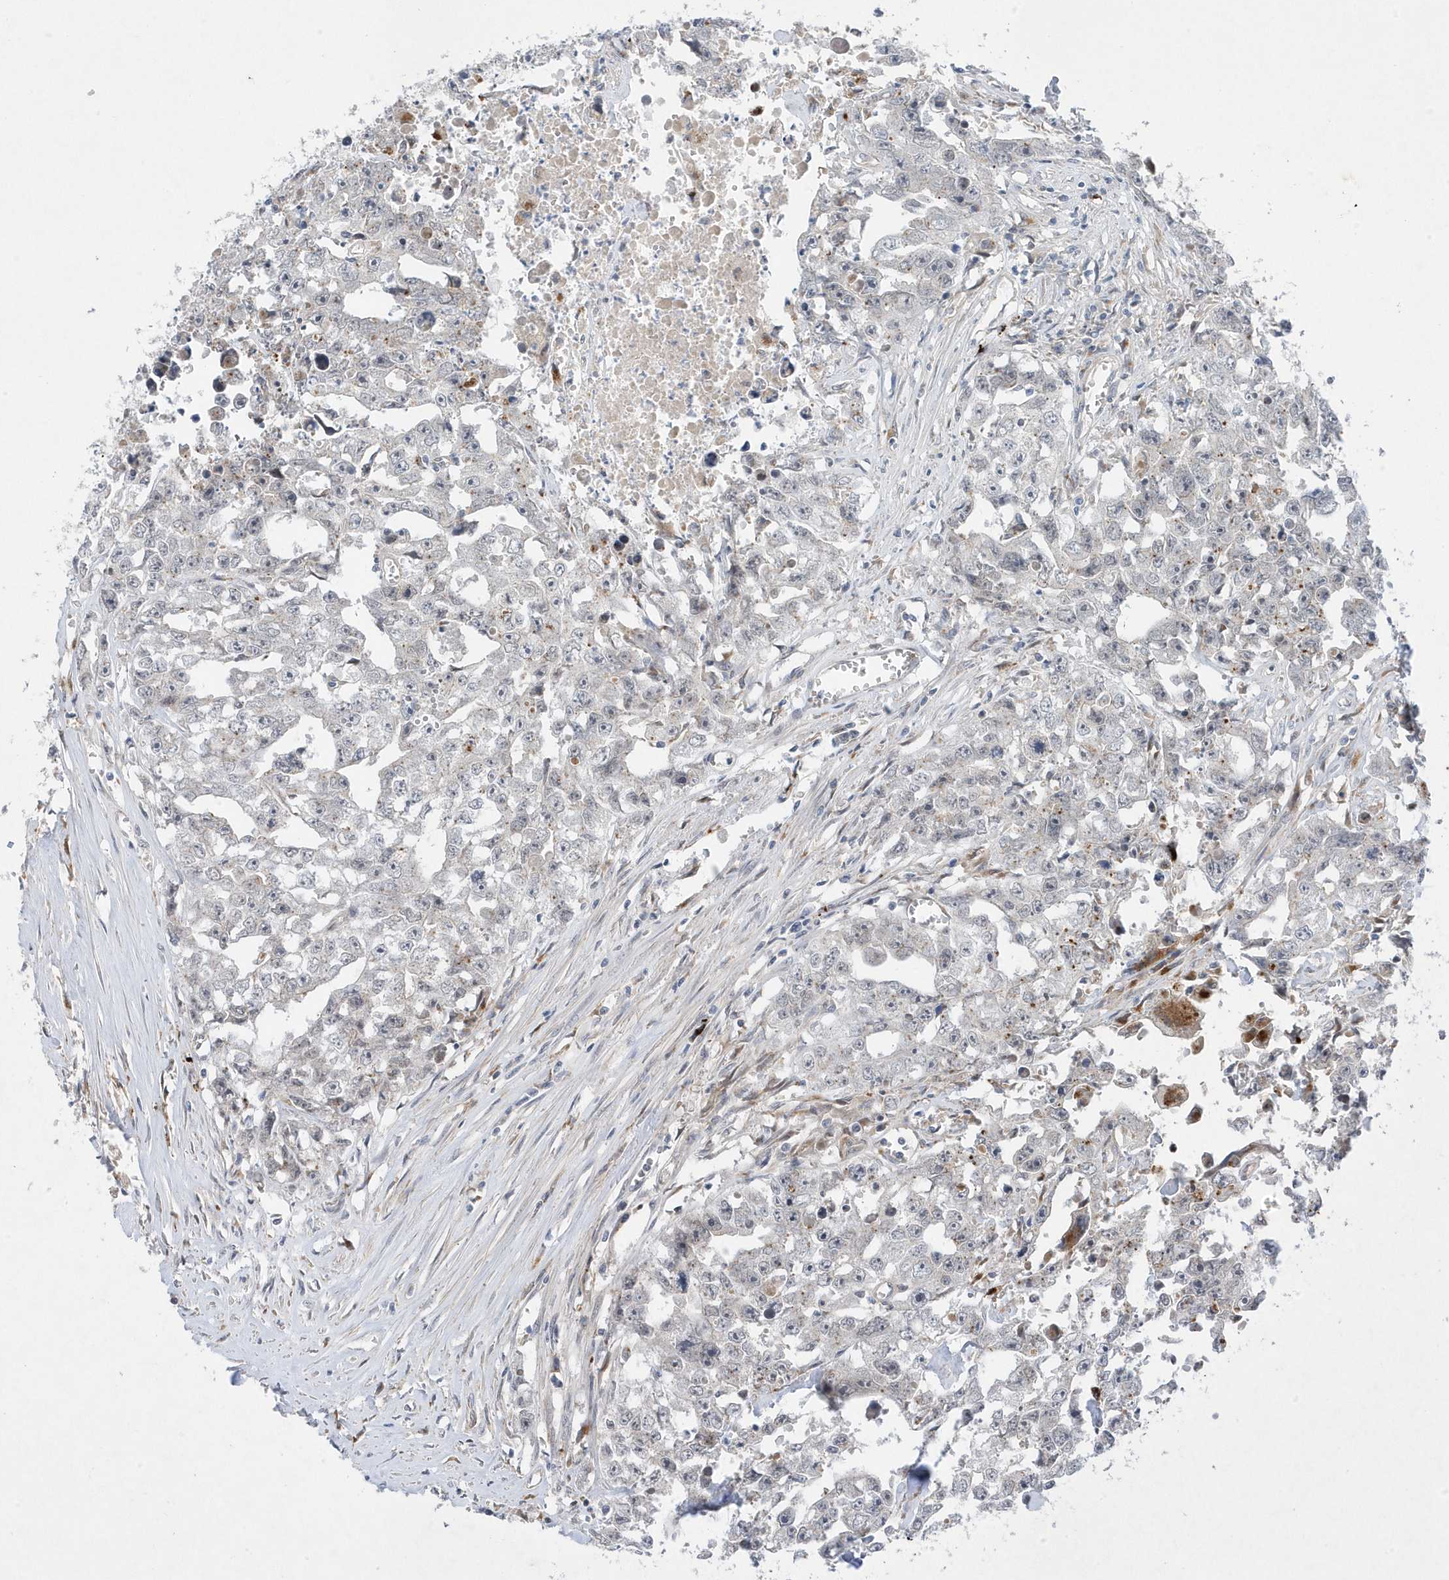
{"staining": {"intensity": "negative", "quantity": "none", "location": "none"}, "tissue": "testis cancer", "cell_type": "Tumor cells", "image_type": "cancer", "snomed": [{"axis": "morphology", "description": "Seminoma, NOS"}, {"axis": "morphology", "description": "Carcinoma, Embryonal, NOS"}, {"axis": "topography", "description": "Testis"}], "caption": "DAB immunohistochemical staining of human testis cancer exhibits no significant positivity in tumor cells.", "gene": "ANAPC1", "patient": {"sex": "male", "age": 43}}